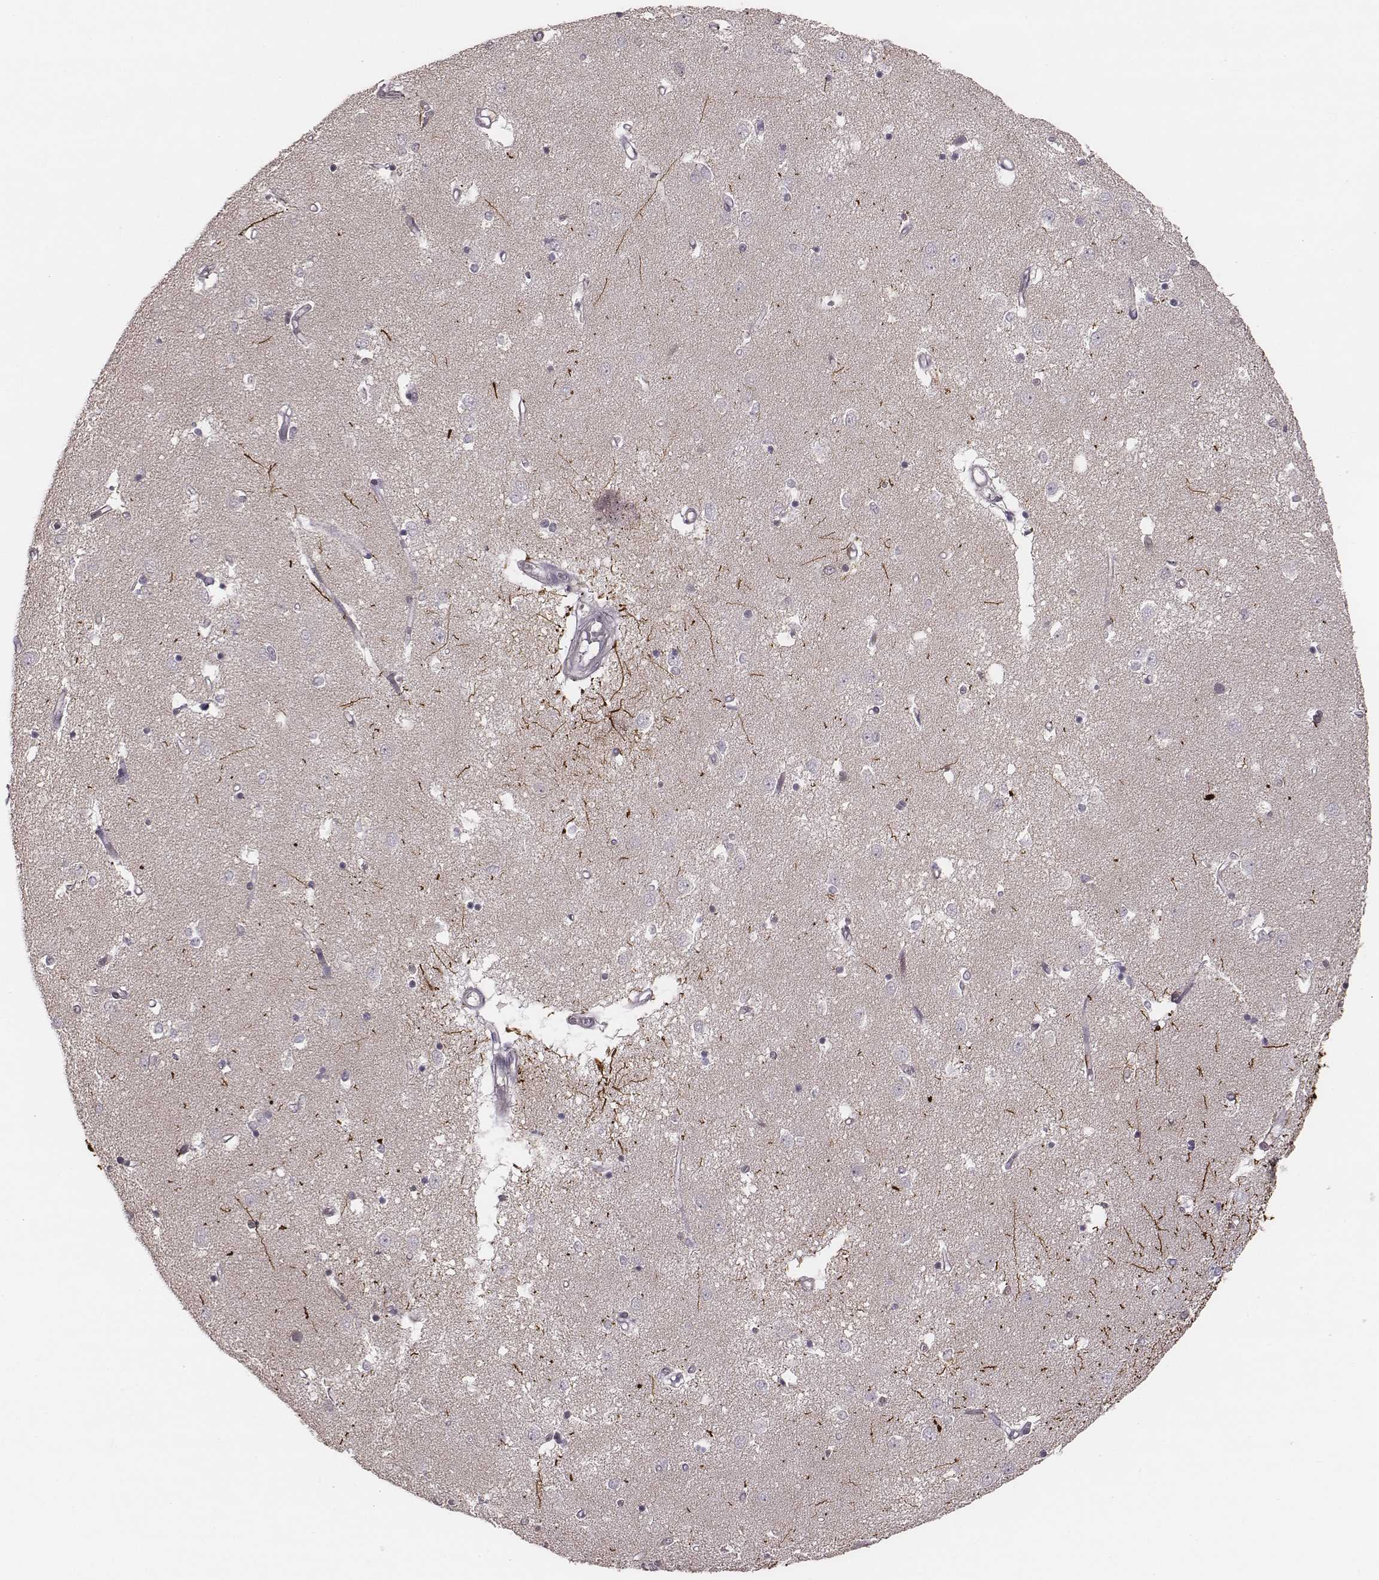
{"staining": {"intensity": "strong", "quantity": "<25%", "location": "cytoplasmic/membranous"}, "tissue": "caudate", "cell_type": "Glial cells", "image_type": "normal", "snomed": [{"axis": "morphology", "description": "Normal tissue, NOS"}, {"axis": "topography", "description": "Lateral ventricle wall"}], "caption": "Protein expression analysis of unremarkable caudate exhibits strong cytoplasmic/membranous expression in about <25% of glial cells. (DAB IHC, brown staining for protein, blue staining for nuclei).", "gene": "SLC7A4", "patient": {"sex": "male", "age": 54}}